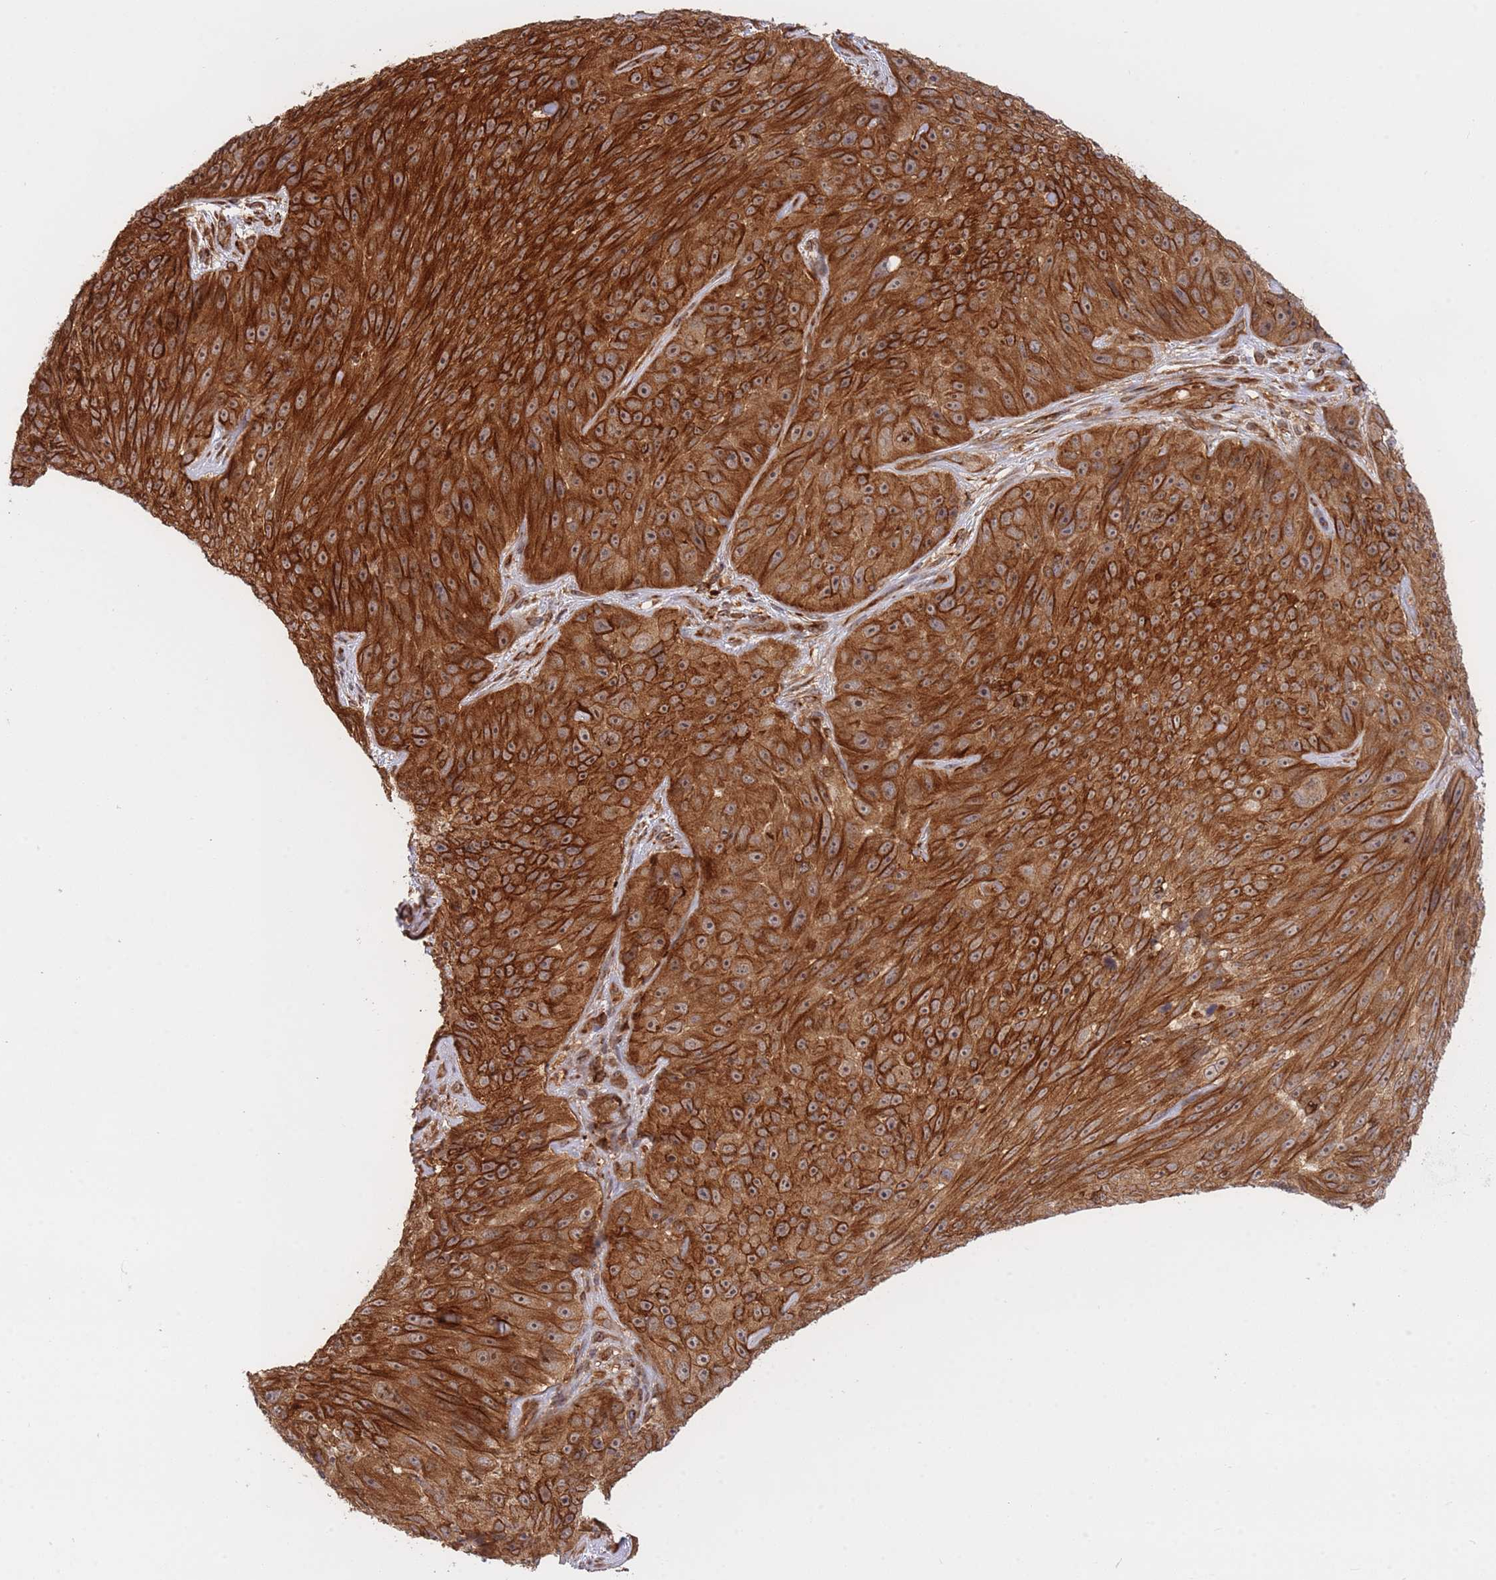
{"staining": {"intensity": "strong", "quantity": ">75%", "location": "cytoplasmic/membranous,nuclear"}, "tissue": "skin cancer", "cell_type": "Tumor cells", "image_type": "cancer", "snomed": [{"axis": "morphology", "description": "Squamous cell carcinoma, NOS"}, {"axis": "topography", "description": "Skin"}], "caption": "Tumor cells exhibit high levels of strong cytoplasmic/membranous and nuclear staining in about >75% of cells in skin cancer. The staining was performed using DAB to visualize the protein expression in brown, while the nuclei were stained in blue with hematoxylin (Magnification: 20x).", "gene": "EXOSC8", "patient": {"sex": "female", "age": 87}}